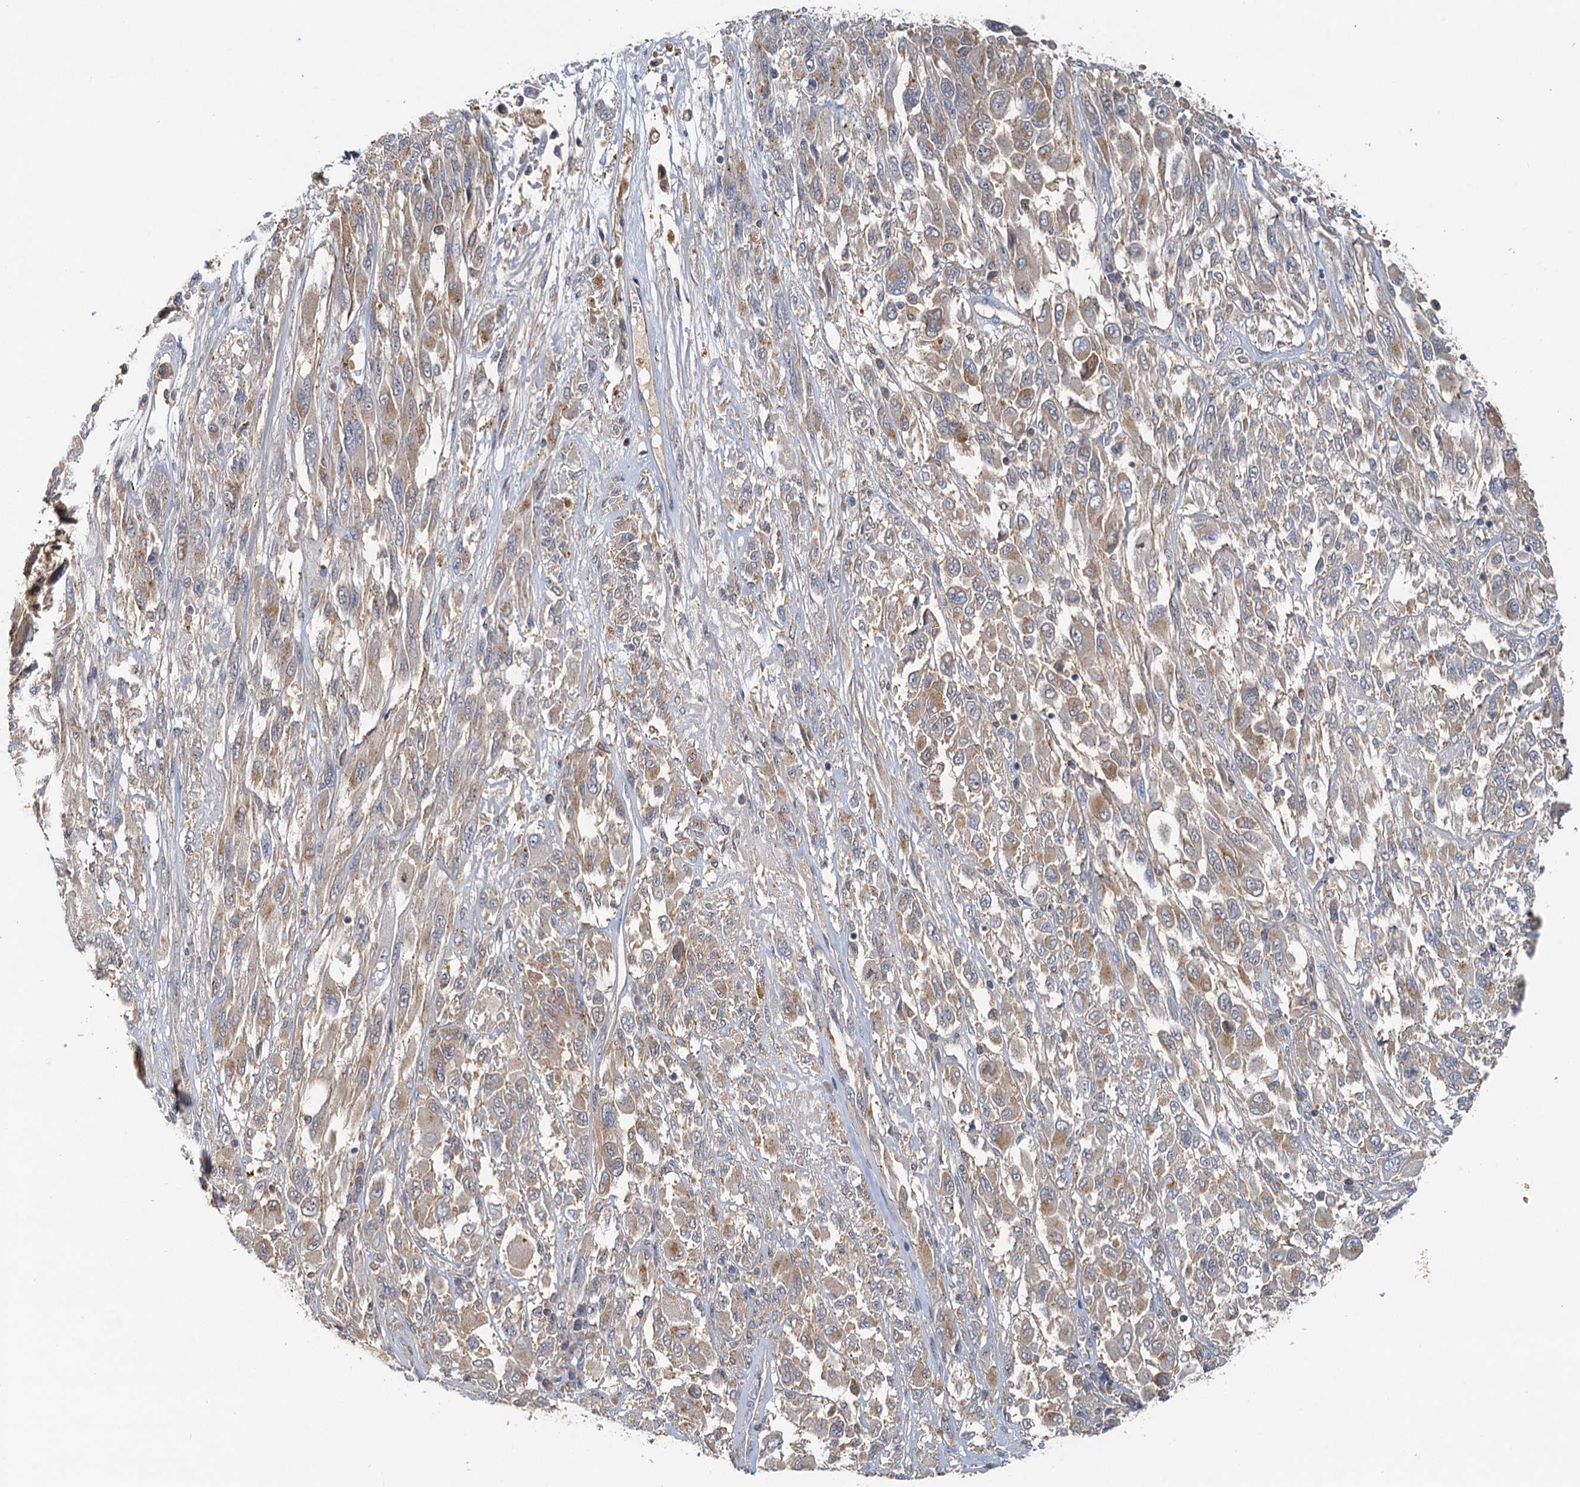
{"staining": {"intensity": "weak", "quantity": ">75%", "location": "cytoplasmic/membranous"}, "tissue": "melanoma", "cell_type": "Tumor cells", "image_type": "cancer", "snomed": [{"axis": "morphology", "description": "Malignant melanoma, NOS"}, {"axis": "topography", "description": "Skin"}], "caption": "Tumor cells show low levels of weak cytoplasmic/membranous staining in approximately >75% of cells in human malignant melanoma.", "gene": "TOLLIP", "patient": {"sex": "female", "age": 91}}